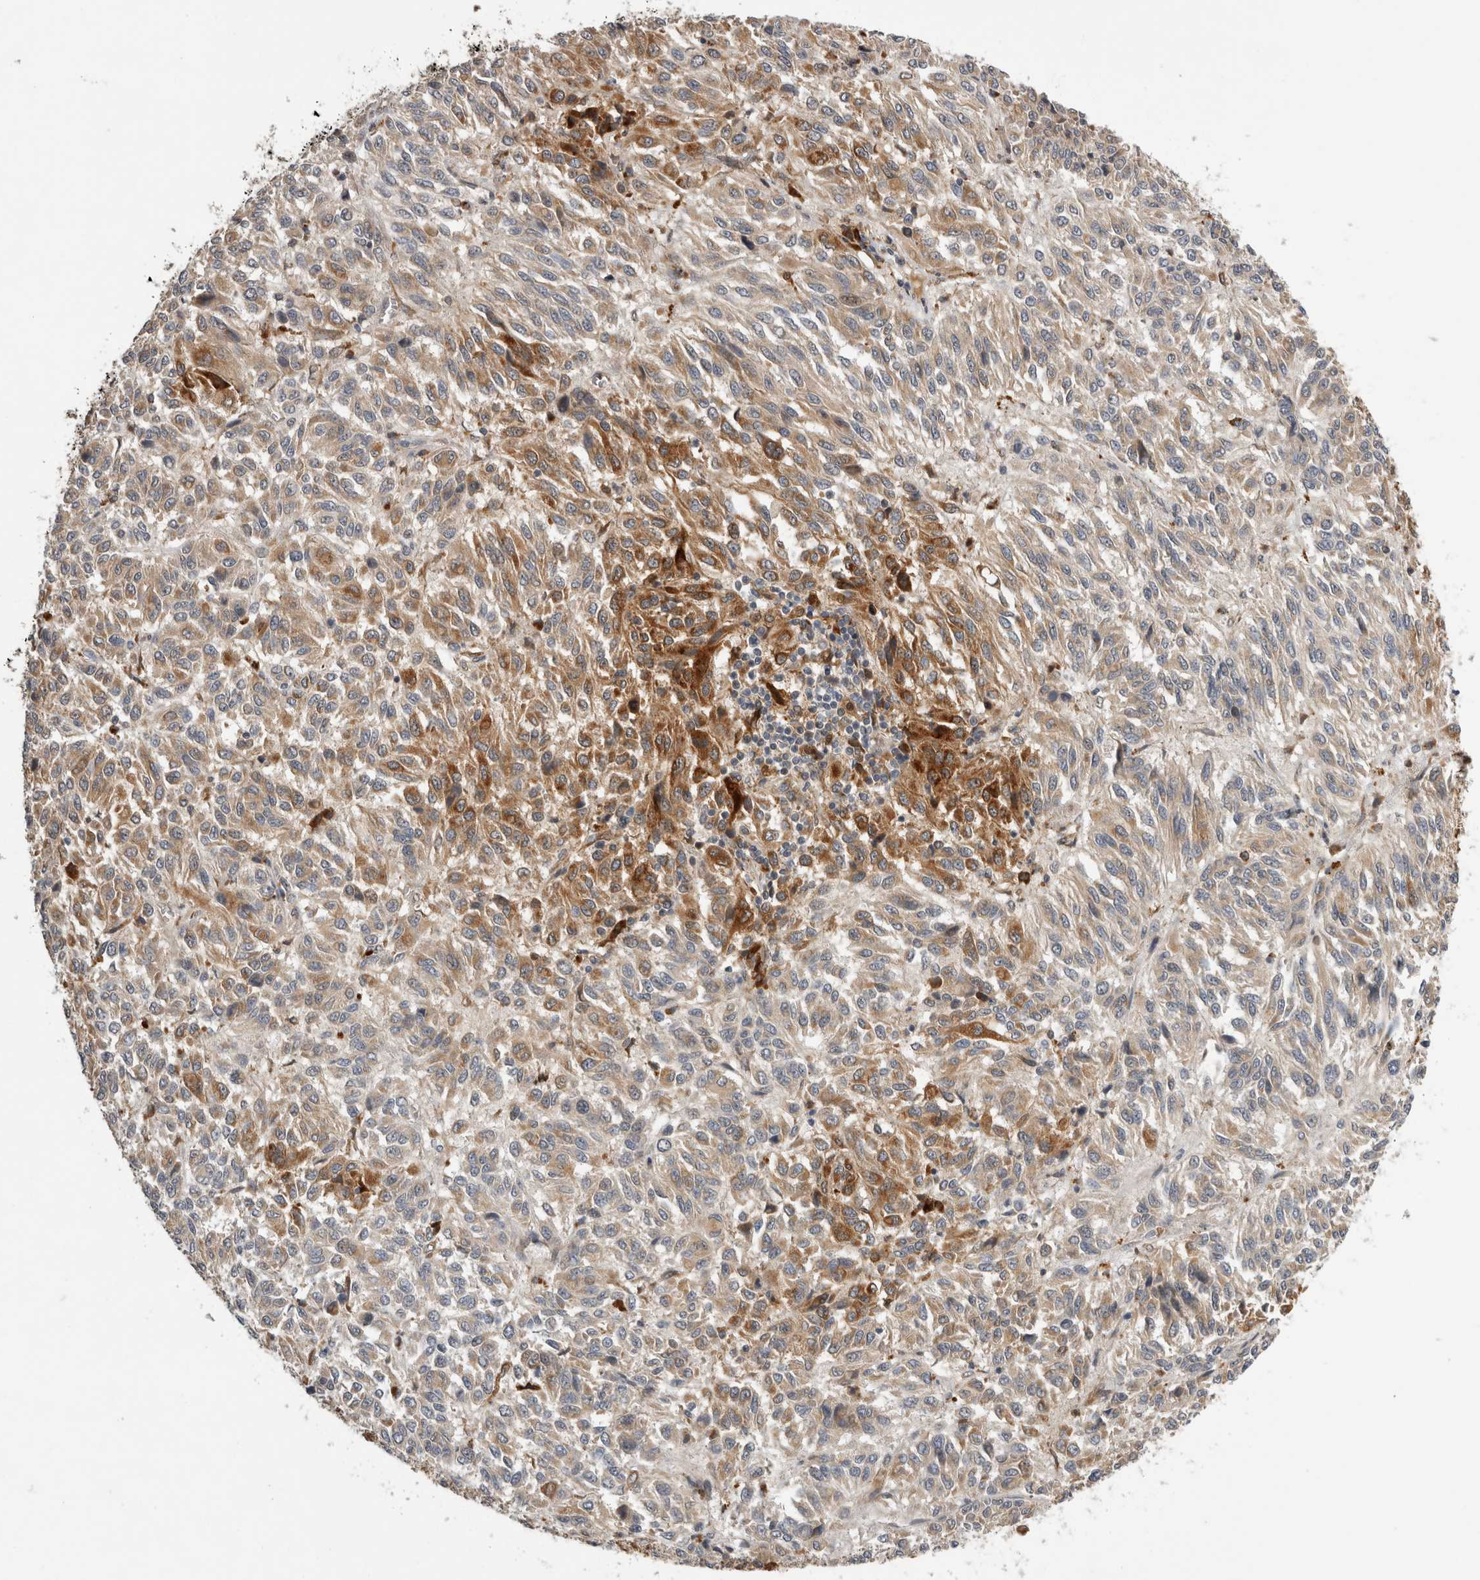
{"staining": {"intensity": "moderate", "quantity": "25%-75%", "location": "cytoplasmic/membranous"}, "tissue": "melanoma", "cell_type": "Tumor cells", "image_type": "cancer", "snomed": [{"axis": "morphology", "description": "Malignant melanoma, Metastatic site"}, {"axis": "topography", "description": "Lung"}], "caption": "Immunohistochemistry (DAB (3,3'-diaminobenzidine)) staining of melanoma exhibits moderate cytoplasmic/membranous protein staining in approximately 25%-75% of tumor cells.", "gene": "APOL2", "patient": {"sex": "male", "age": 64}}